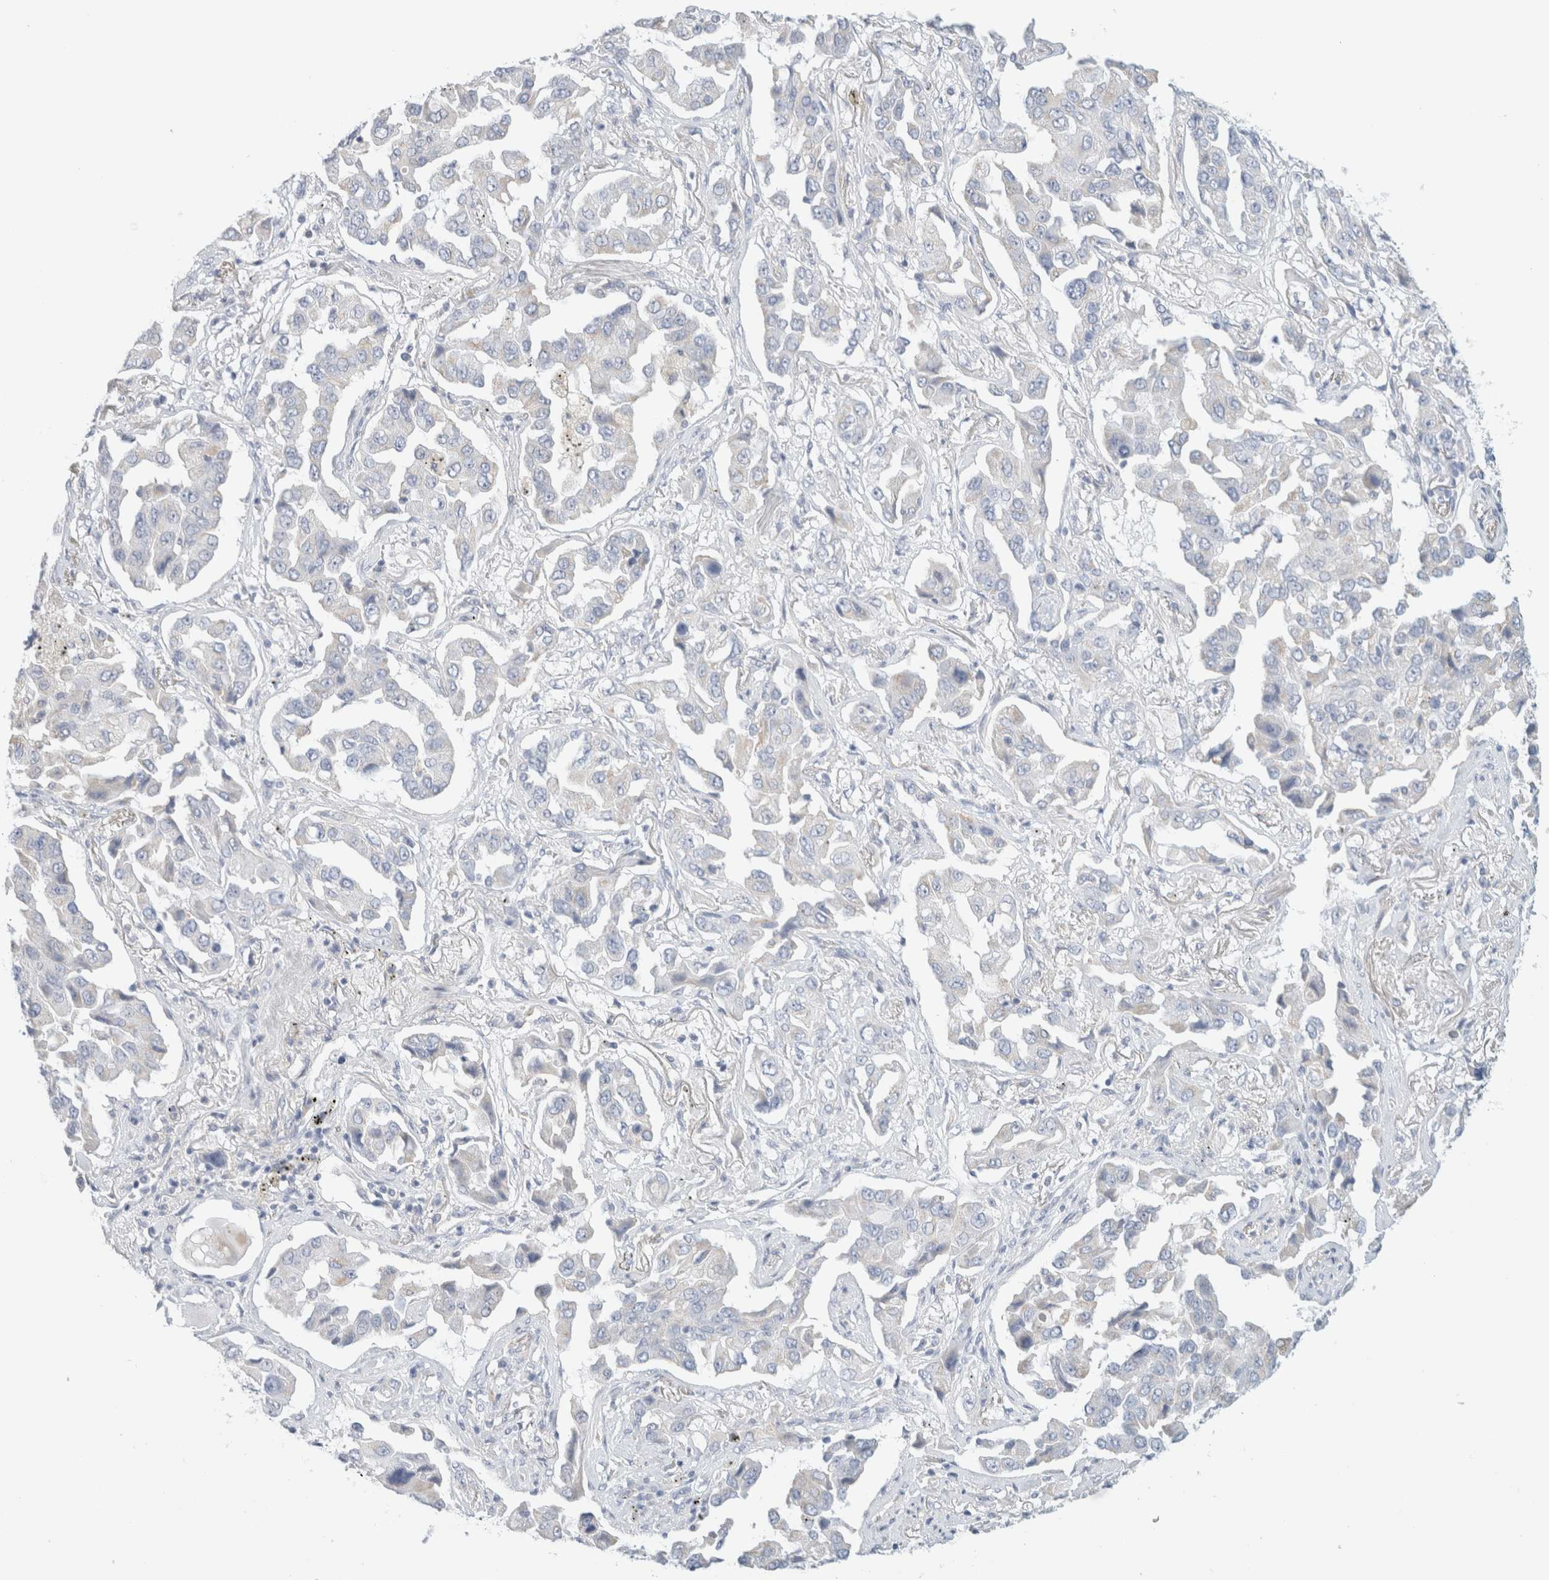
{"staining": {"intensity": "negative", "quantity": "none", "location": "none"}, "tissue": "lung cancer", "cell_type": "Tumor cells", "image_type": "cancer", "snomed": [{"axis": "morphology", "description": "Adenocarcinoma, NOS"}, {"axis": "topography", "description": "Lung"}], "caption": "Tumor cells are negative for protein expression in human adenocarcinoma (lung).", "gene": "HEXD", "patient": {"sex": "female", "age": 65}}